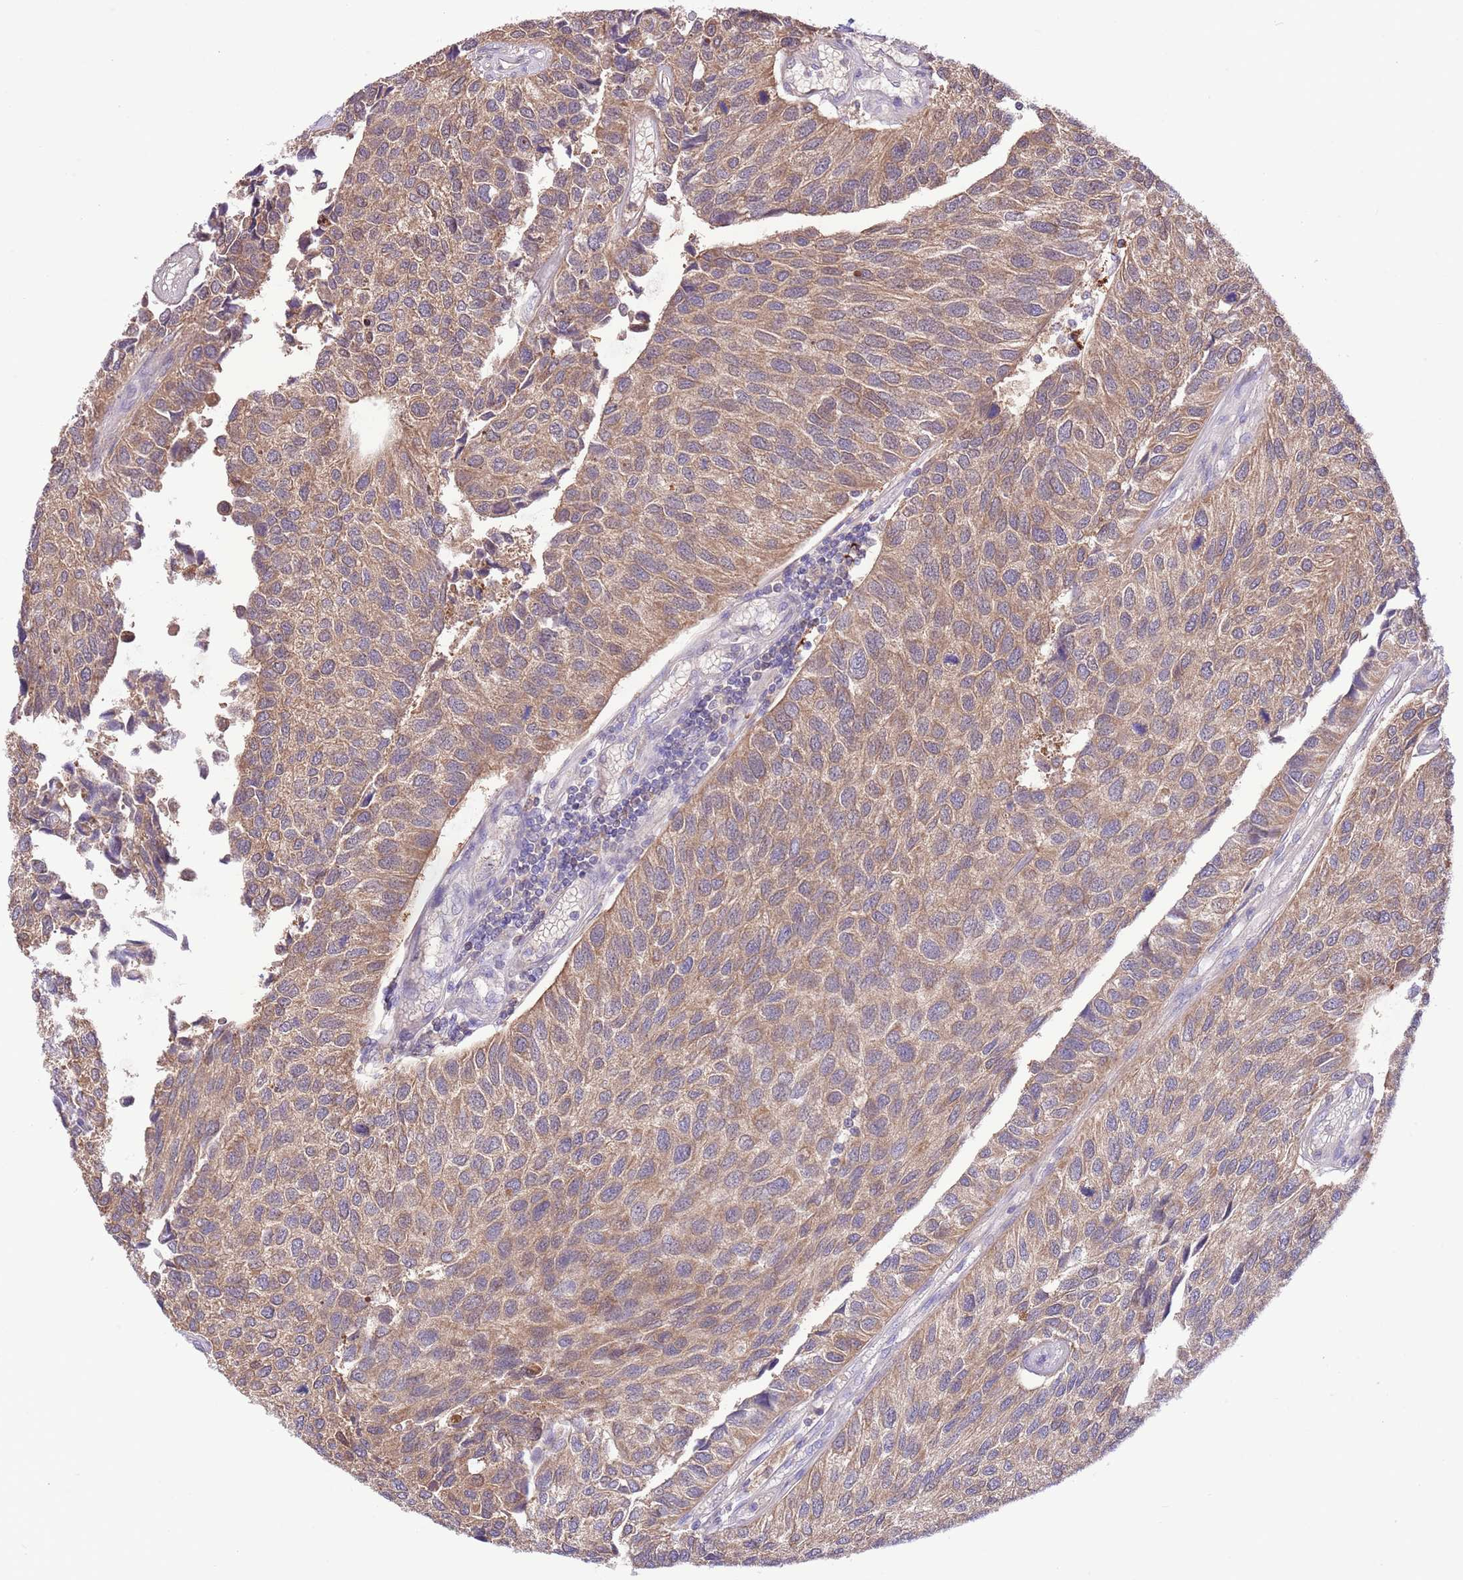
{"staining": {"intensity": "moderate", "quantity": ">75%", "location": "cytoplasmic/membranous"}, "tissue": "urothelial cancer", "cell_type": "Tumor cells", "image_type": "cancer", "snomed": [{"axis": "morphology", "description": "Urothelial carcinoma, NOS"}, {"axis": "topography", "description": "Urinary bladder"}], "caption": "Human urothelial cancer stained with a brown dye demonstrates moderate cytoplasmic/membranous positive staining in about >75% of tumor cells.", "gene": "PRR32", "patient": {"sex": "male", "age": 55}}